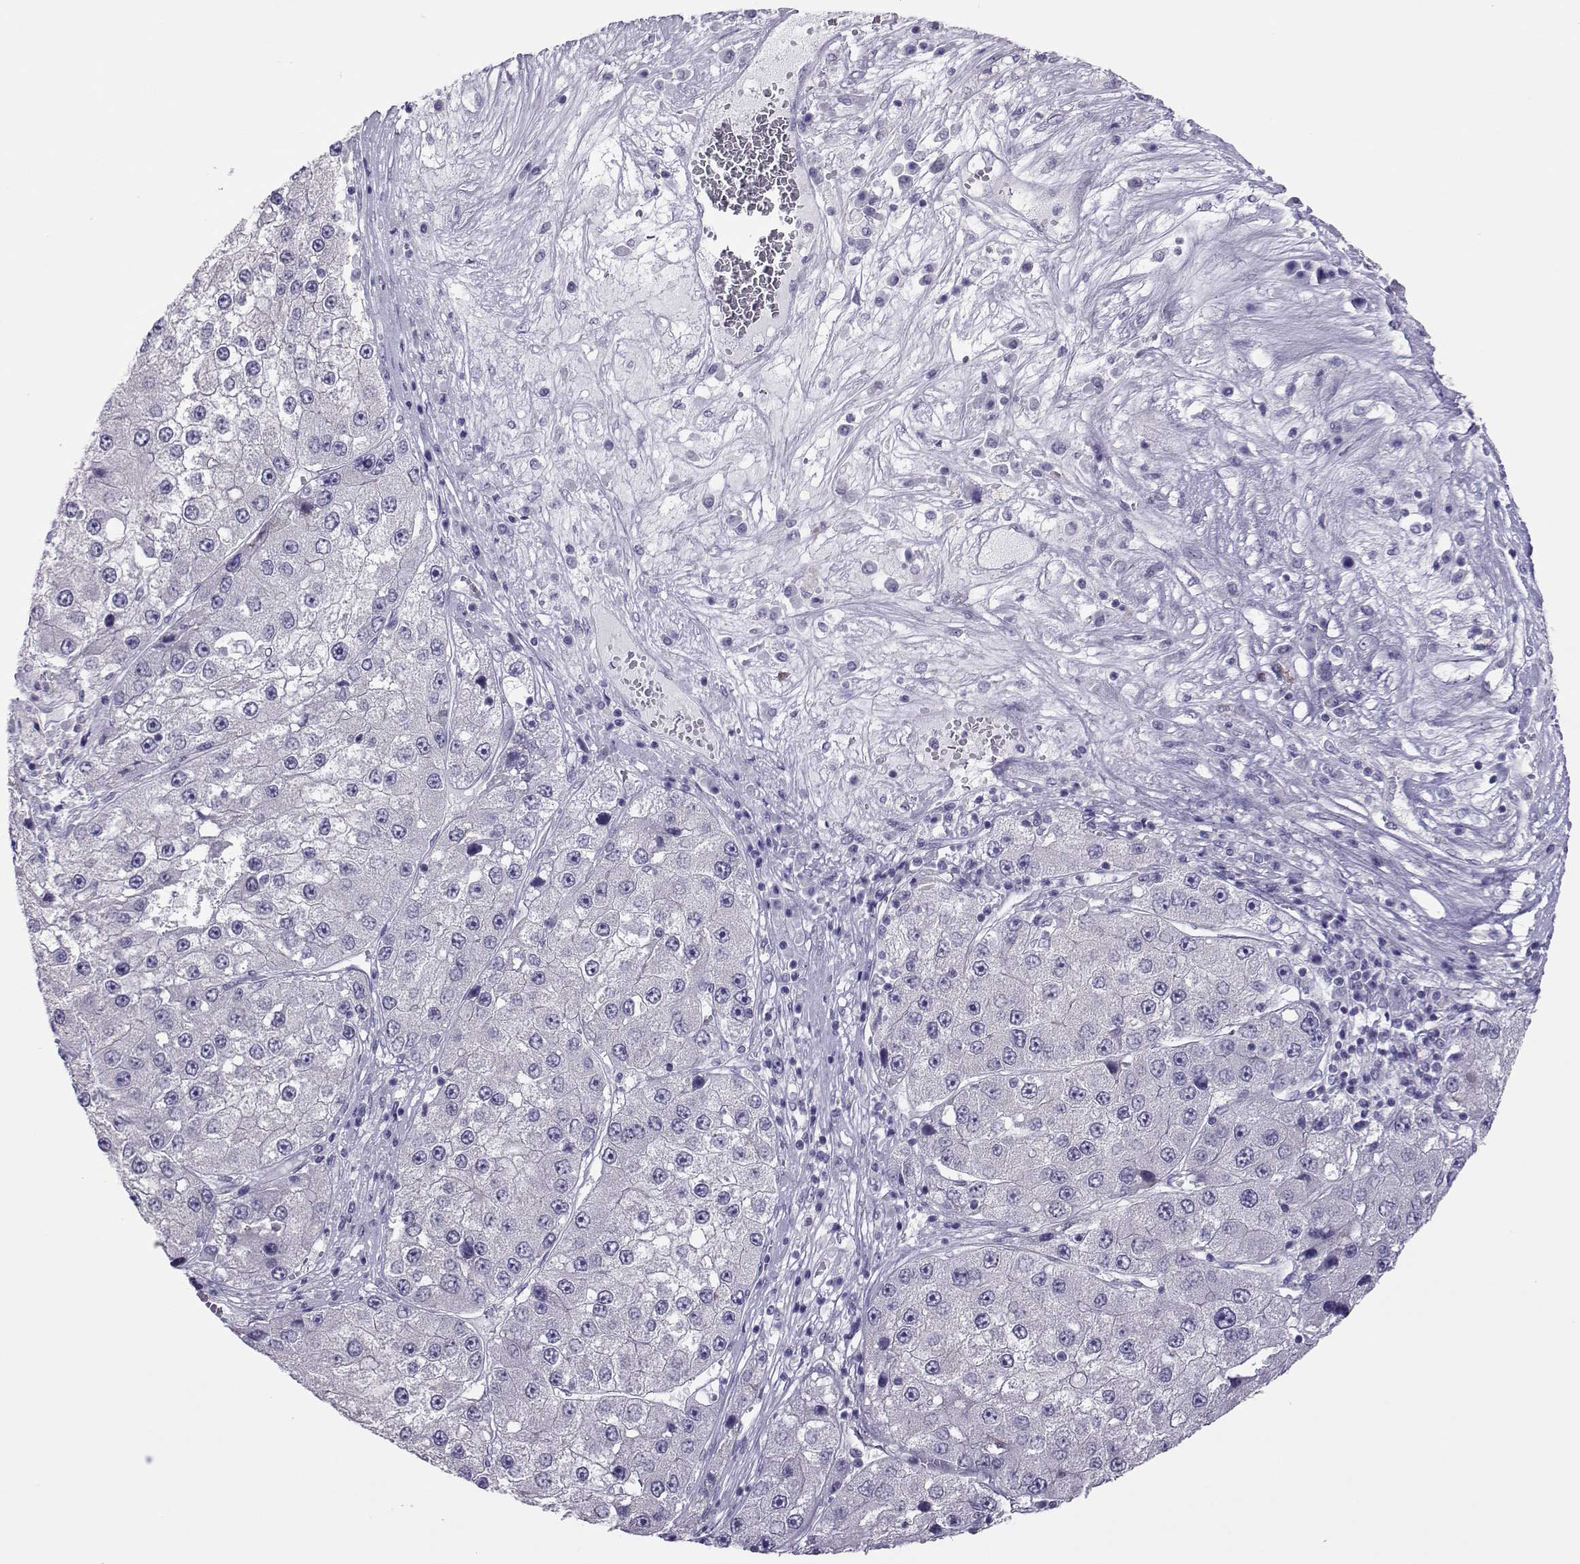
{"staining": {"intensity": "negative", "quantity": "none", "location": "none"}, "tissue": "liver cancer", "cell_type": "Tumor cells", "image_type": "cancer", "snomed": [{"axis": "morphology", "description": "Carcinoma, Hepatocellular, NOS"}, {"axis": "topography", "description": "Liver"}], "caption": "Tumor cells are negative for brown protein staining in liver cancer.", "gene": "TRPM7", "patient": {"sex": "female", "age": 73}}